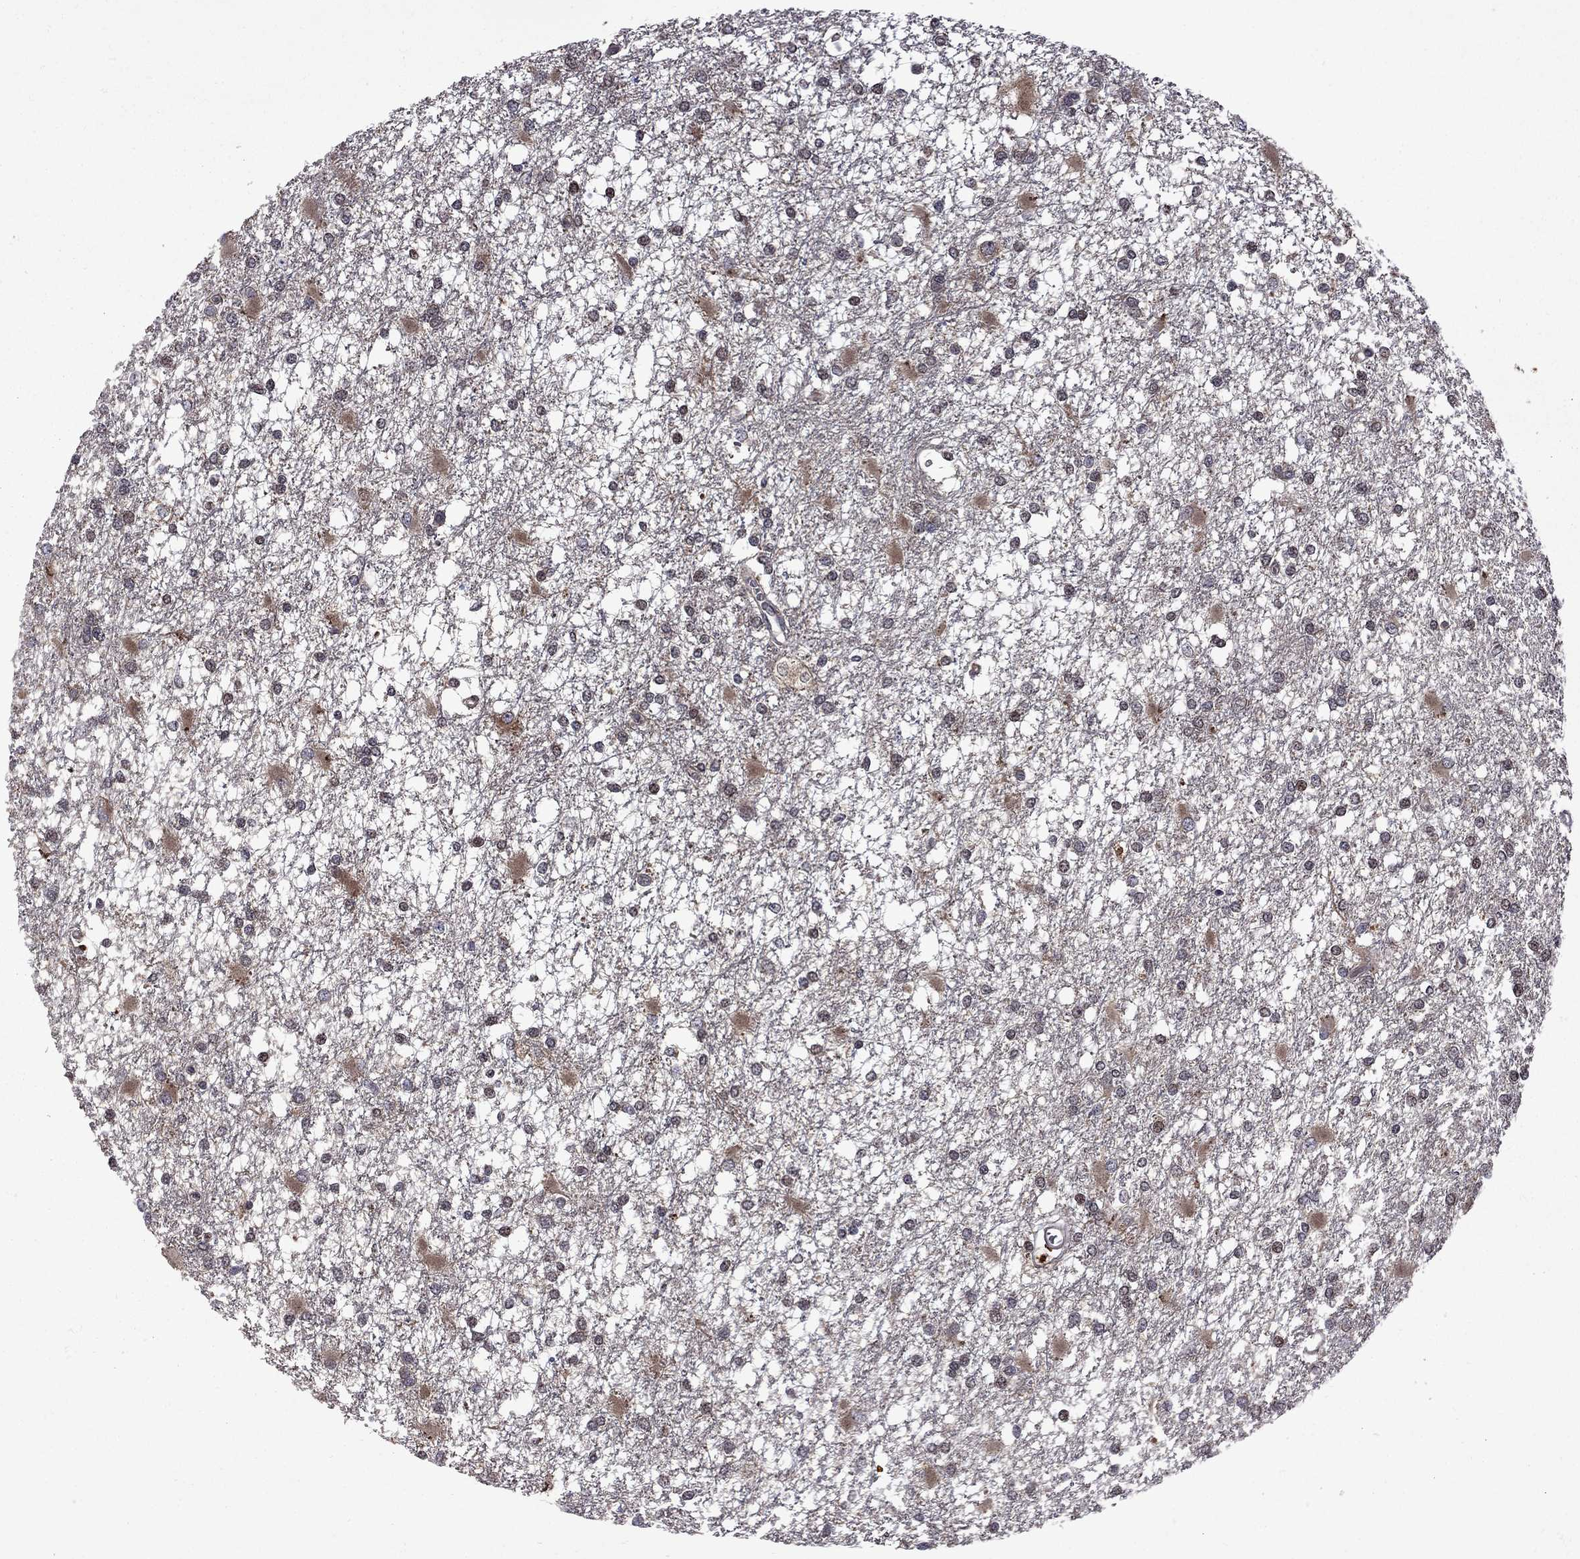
{"staining": {"intensity": "moderate", "quantity": "<25%", "location": "cytoplasmic/membranous"}, "tissue": "glioma", "cell_type": "Tumor cells", "image_type": "cancer", "snomed": [{"axis": "morphology", "description": "Glioma, malignant, High grade"}, {"axis": "topography", "description": "Cerebral cortex"}], "caption": "A low amount of moderate cytoplasmic/membranous staining is identified in approximately <25% of tumor cells in malignant glioma (high-grade) tissue.", "gene": "IPP", "patient": {"sex": "male", "age": 79}}